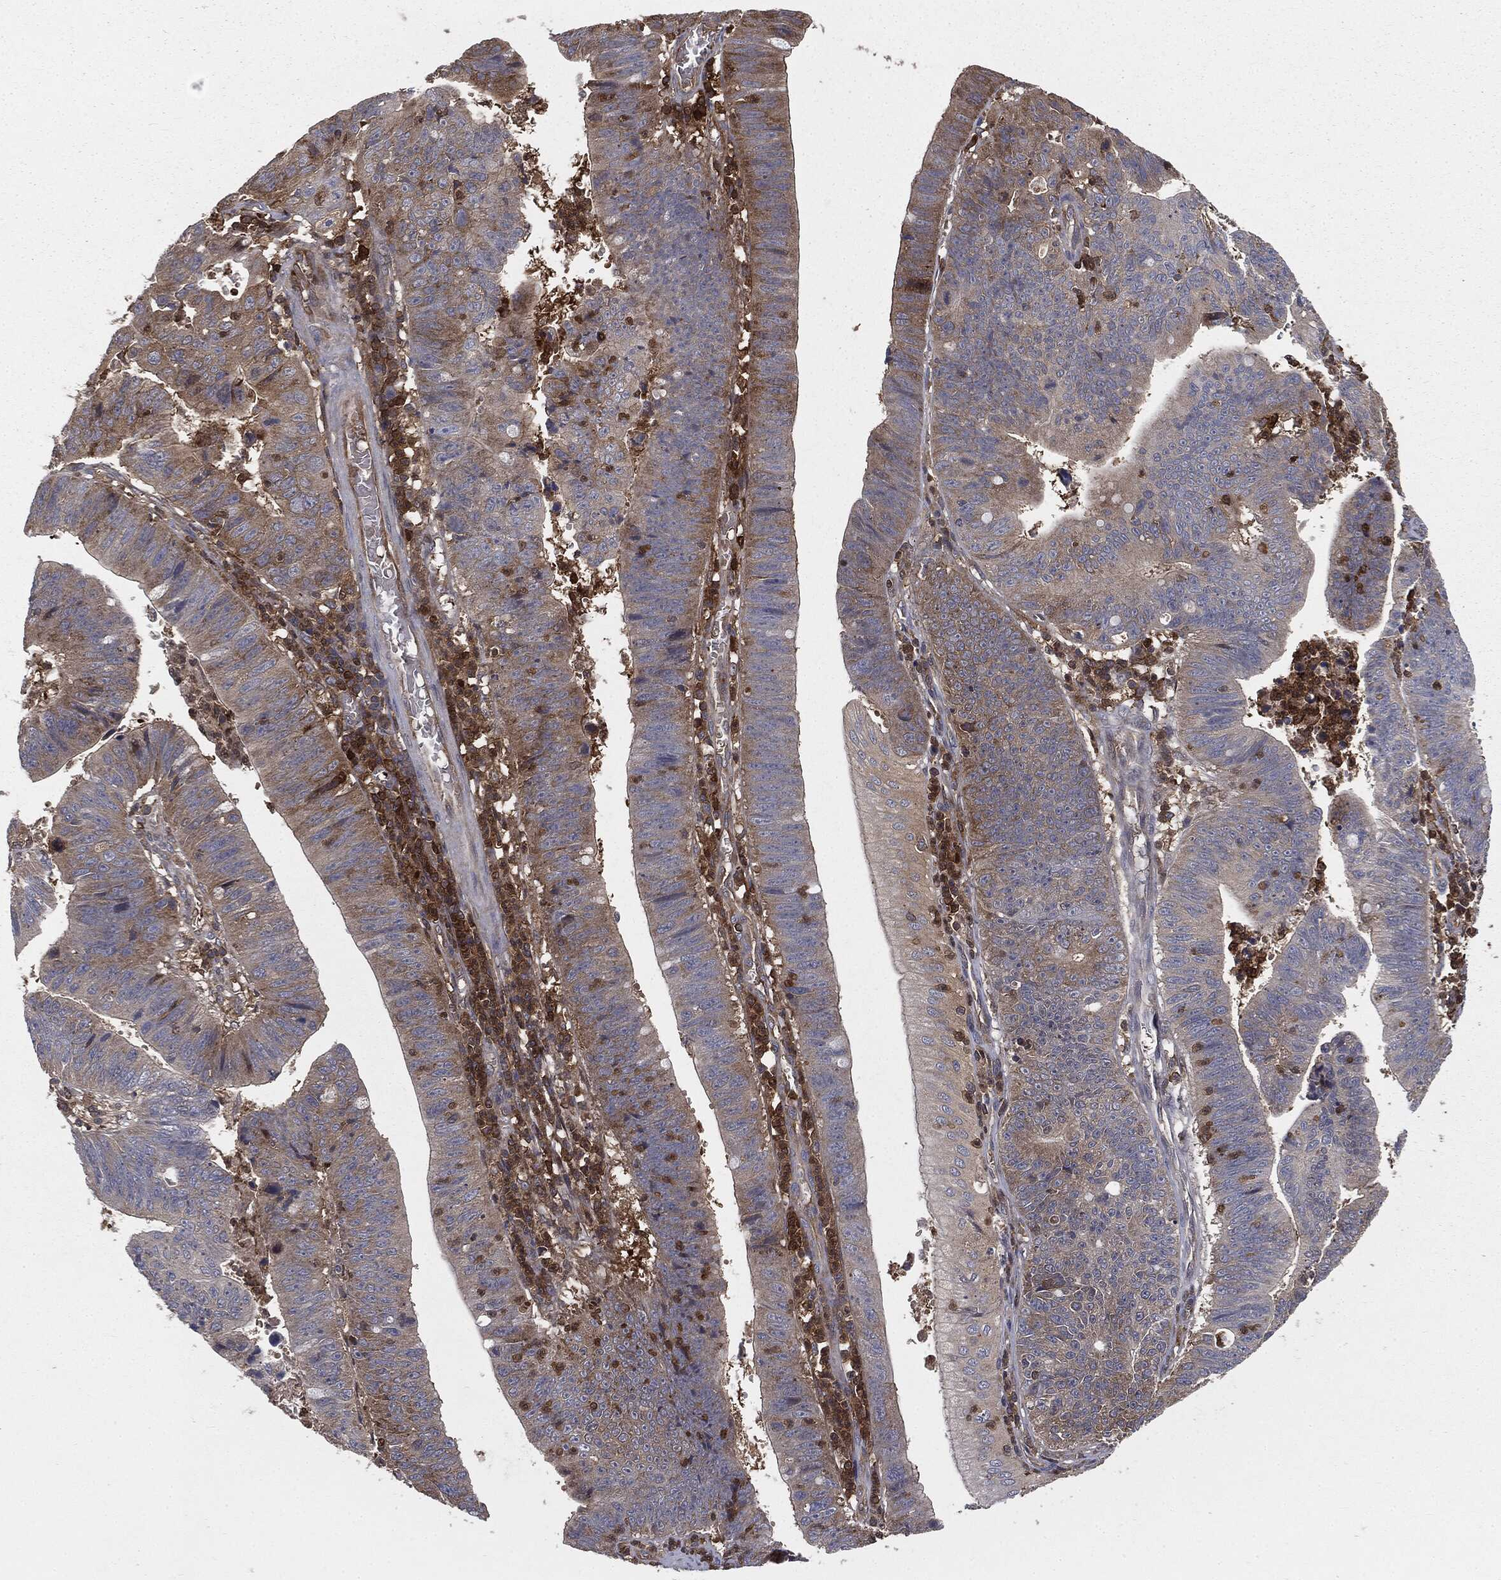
{"staining": {"intensity": "weak", "quantity": "25%-75%", "location": "cytoplasmic/membranous"}, "tissue": "stomach cancer", "cell_type": "Tumor cells", "image_type": "cancer", "snomed": [{"axis": "morphology", "description": "Adenocarcinoma, NOS"}, {"axis": "topography", "description": "Stomach"}], "caption": "A micrograph showing weak cytoplasmic/membranous positivity in approximately 25%-75% of tumor cells in stomach cancer (adenocarcinoma), as visualized by brown immunohistochemical staining.", "gene": "GNB5", "patient": {"sex": "male", "age": 59}}